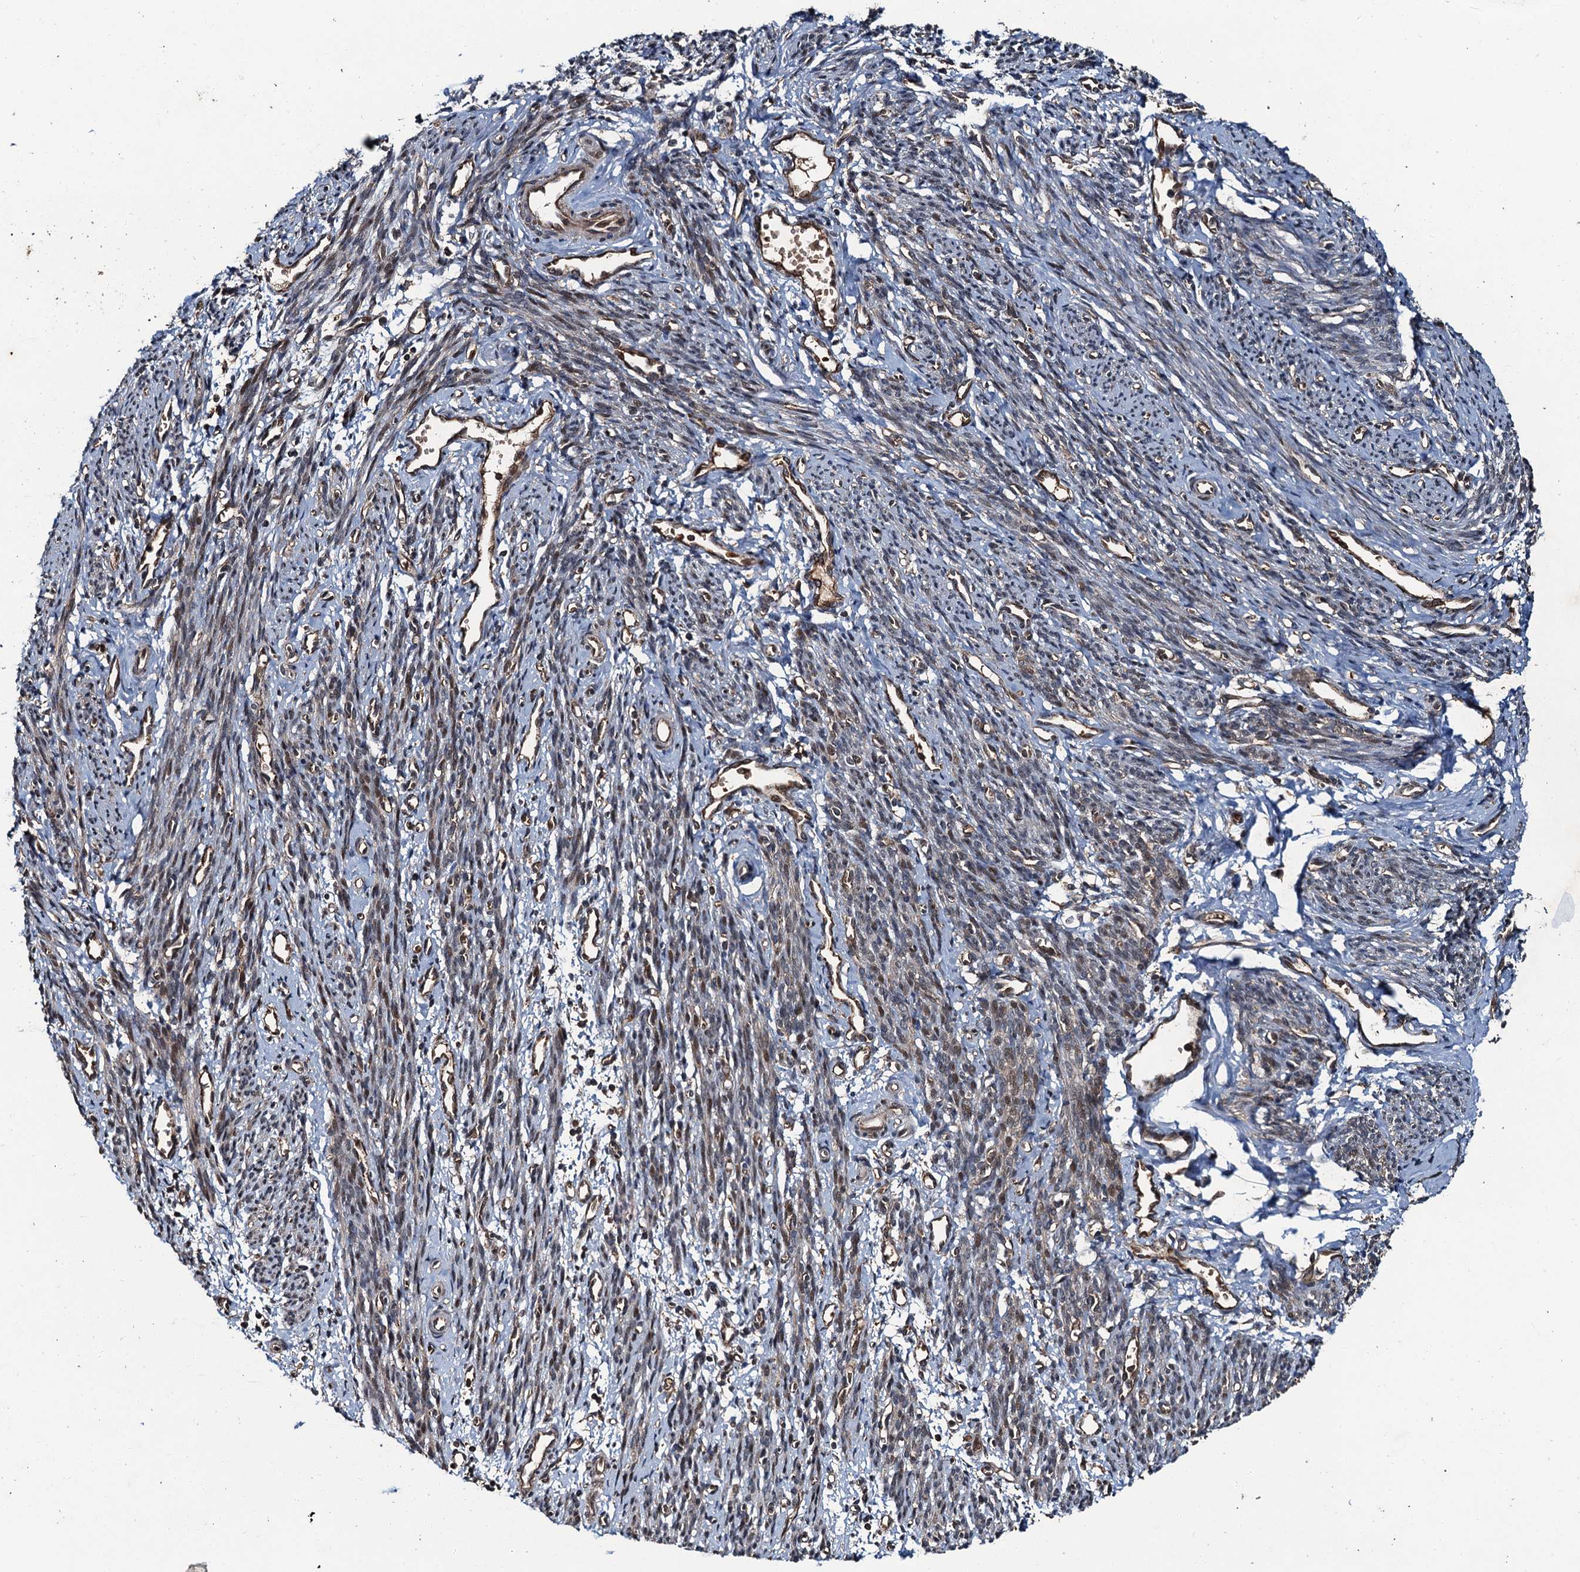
{"staining": {"intensity": "moderate", "quantity": "<25%", "location": "cytoplasmic/membranous"}, "tissue": "smooth muscle", "cell_type": "Smooth muscle cells", "image_type": "normal", "snomed": [{"axis": "morphology", "description": "Normal tissue, NOS"}, {"axis": "topography", "description": "Smooth muscle"}, {"axis": "topography", "description": "Uterus"}], "caption": "Moderate cytoplasmic/membranous positivity is appreciated in approximately <25% of smooth muscle cells in normal smooth muscle.", "gene": "SNX32", "patient": {"sex": "female", "age": 59}}